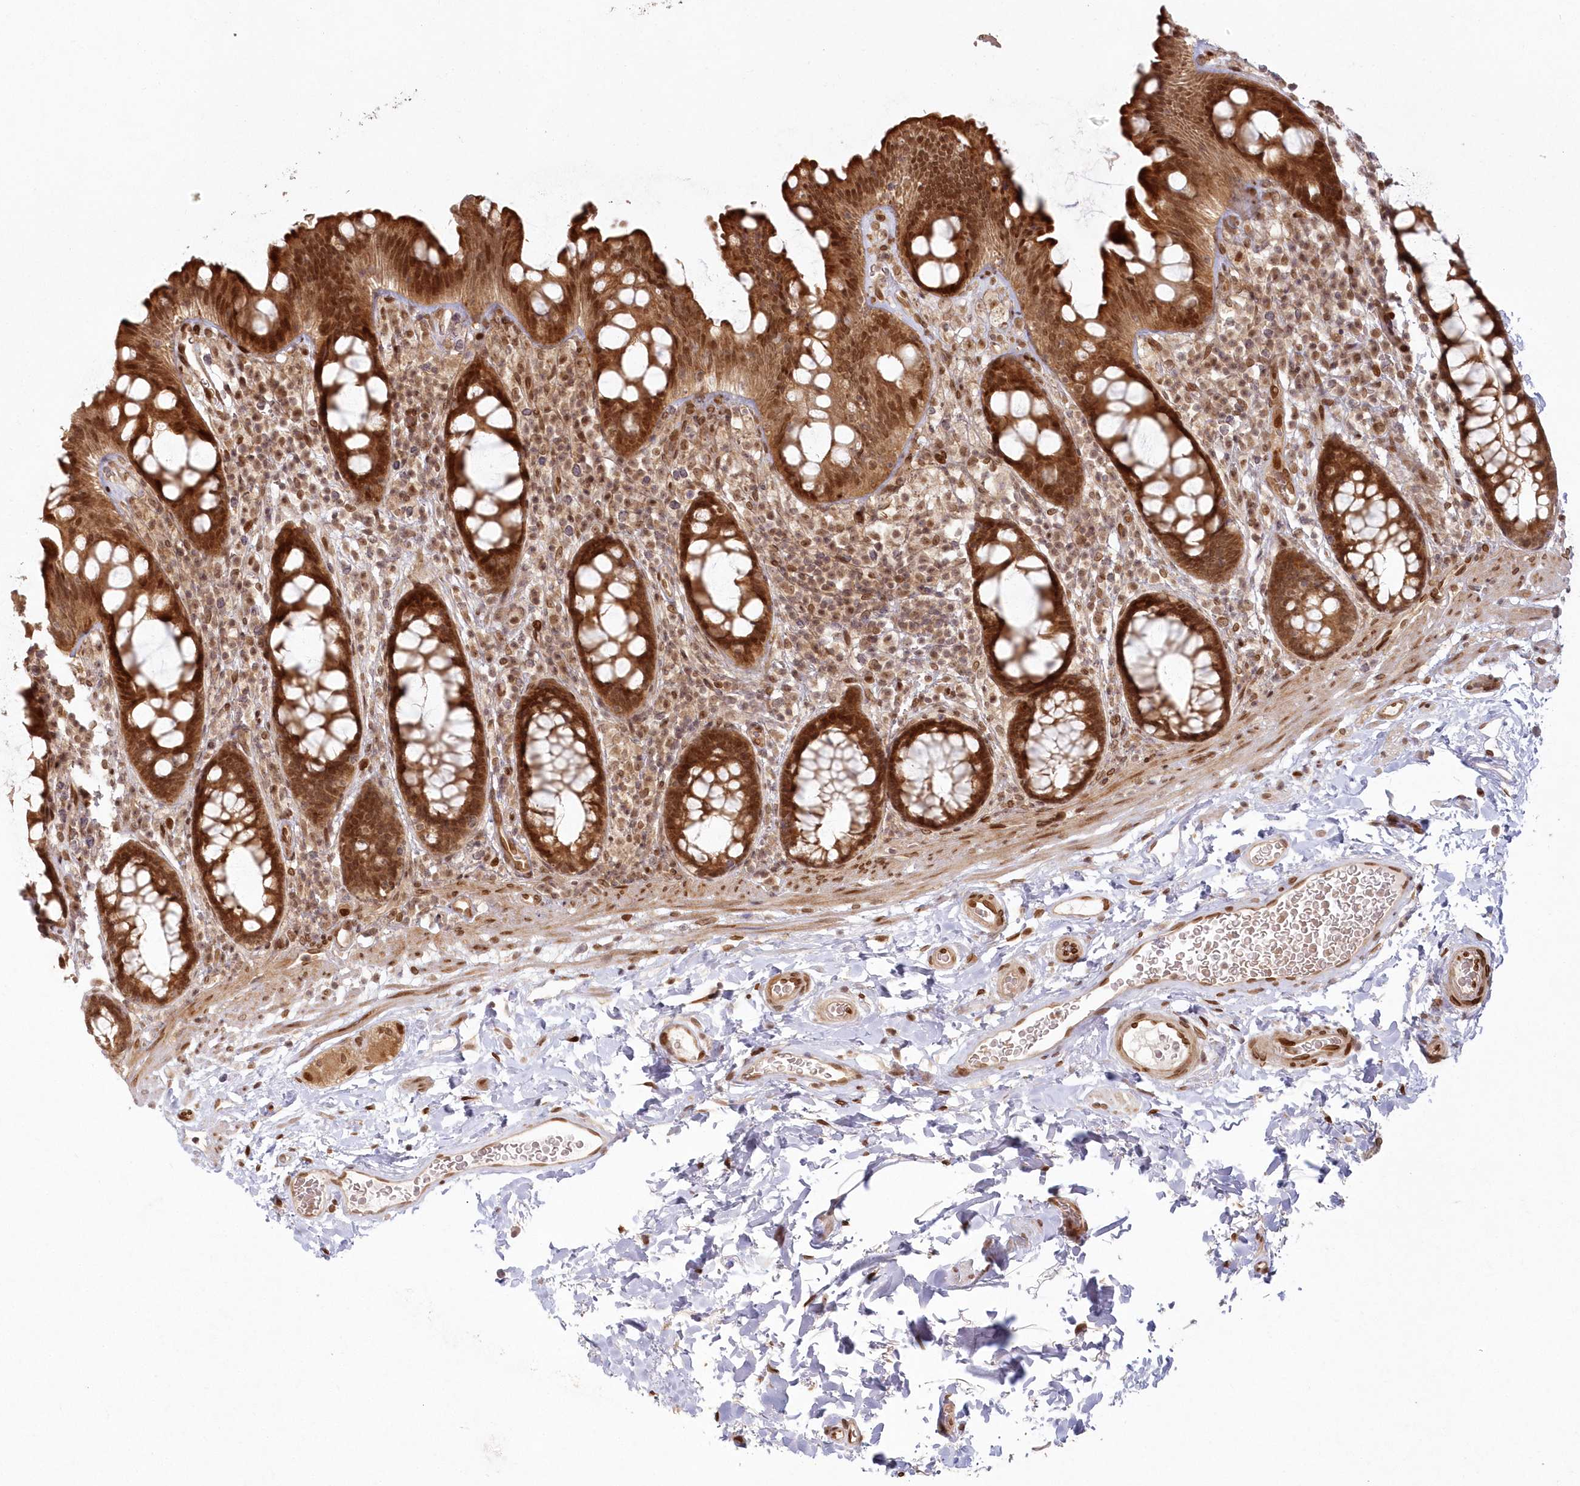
{"staining": {"intensity": "moderate", "quantity": ">75%", "location": "cytoplasmic/membranous,nuclear"}, "tissue": "colon", "cell_type": "Endothelial cells", "image_type": "normal", "snomed": [{"axis": "morphology", "description": "Normal tissue, NOS"}, {"axis": "topography", "description": "Colon"}], "caption": "An image of colon stained for a protein demonstrates moderate cytoplasmic/membranous,nuclear brown staining in endothelial cells. (DAB = brown stain, brightfield microscopy at high magnification).", "gene": "TOGARAM2", "patient": {"sex": "female", "age": 80}}